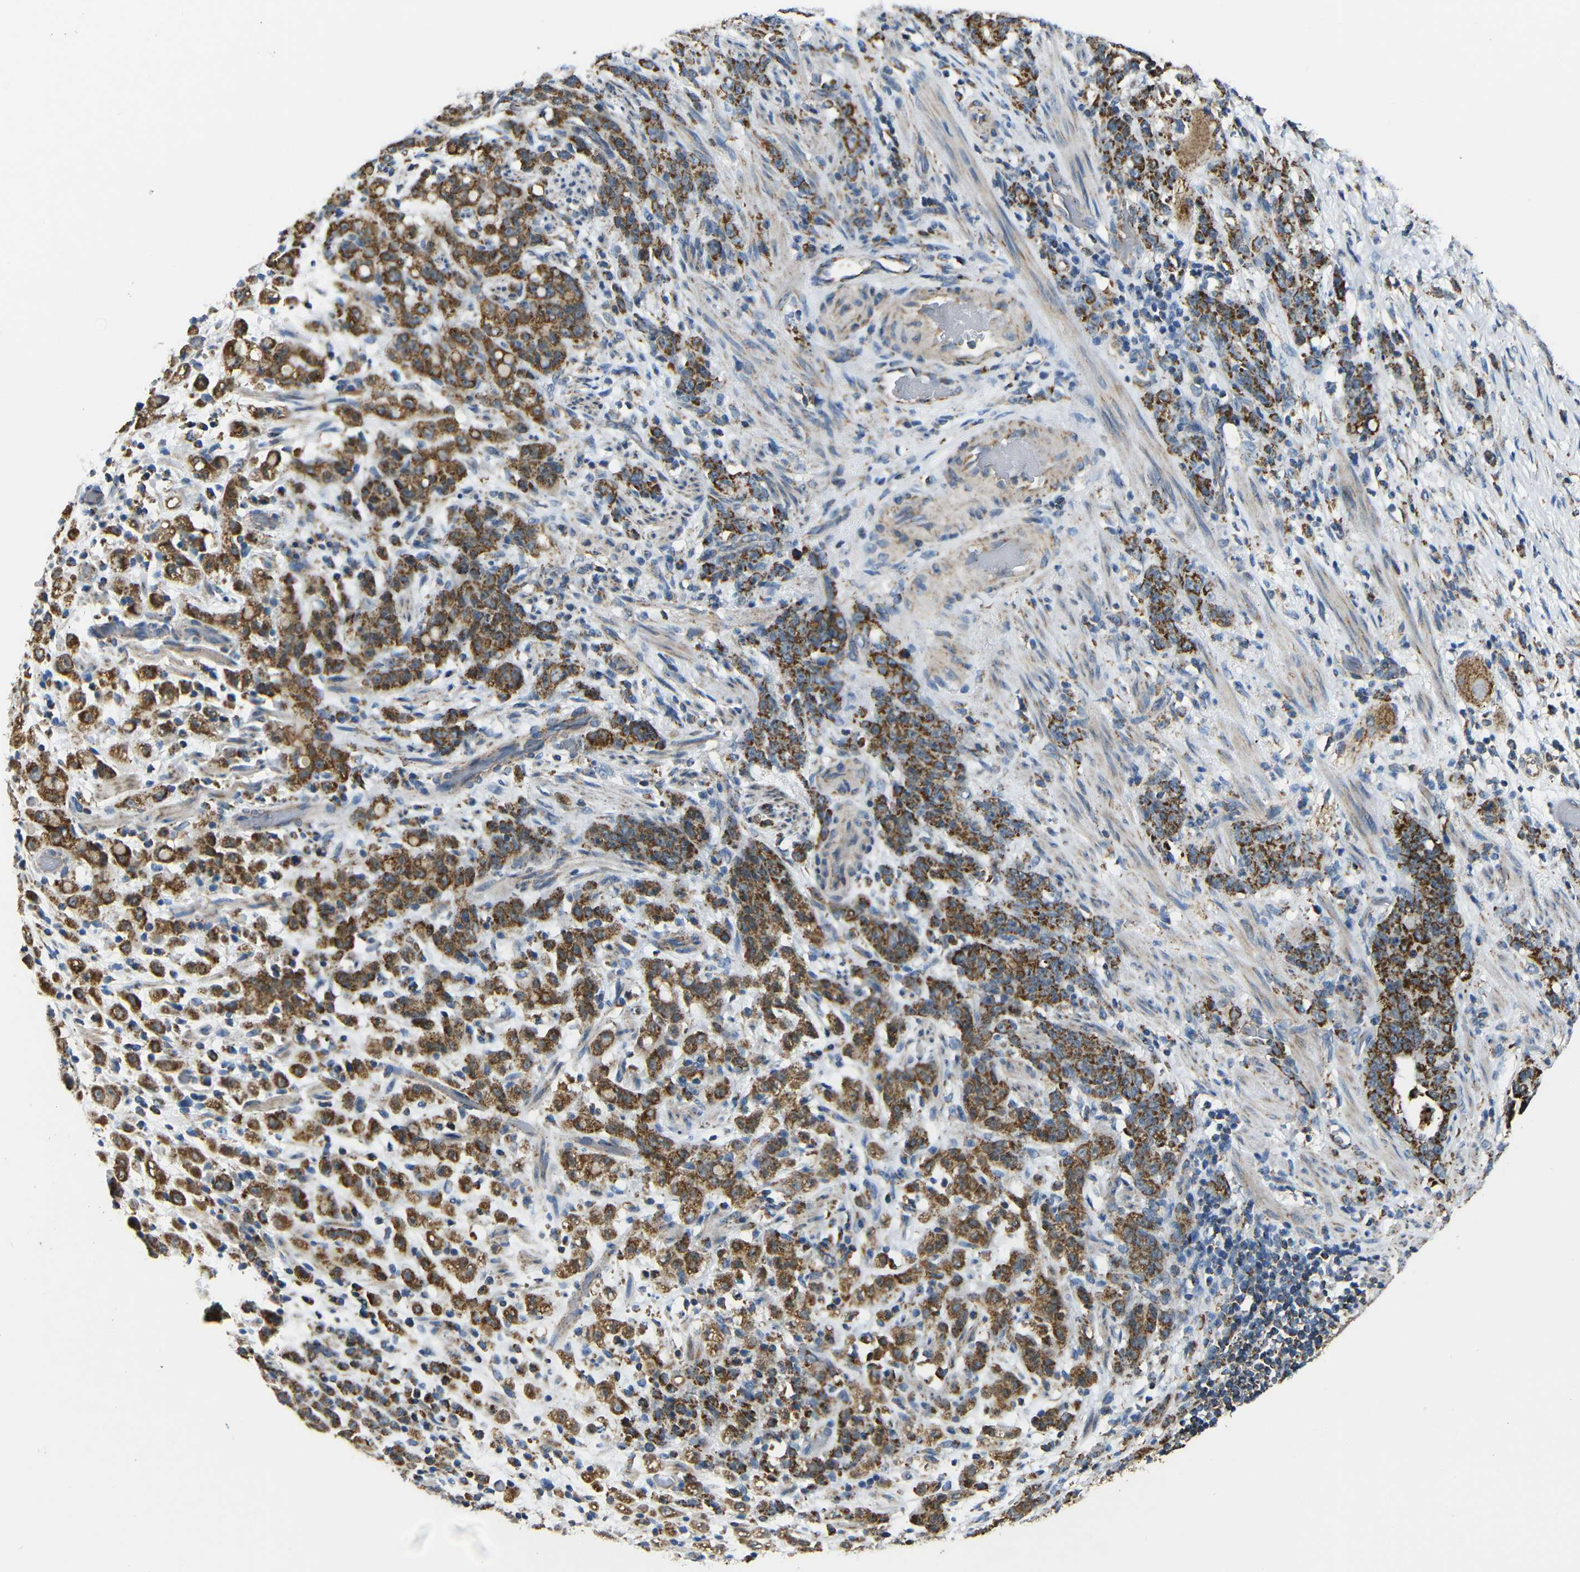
{"staining": {"intensity": "moderate", "quantity": ">75%", "location": "cytoplasmic/membranous"}, "tissue": "stomach cancer", "cell_type": "Tumor cells", "image_type": "cancer", "snomed": [{"axis": "morphology", "description": "Adenocarcinoma, NOS"}, {"axis": "topography", "description": "Stomach, lower"}], "caption": "Stomach cancer tissue exhibits moderate cytoplasmic/membranous positivity in approximately >75% of tumor cells, visualized by immunohistochemistry.", "gene": "NR3C2", "patient": {"sex": "male", "age": 88}}